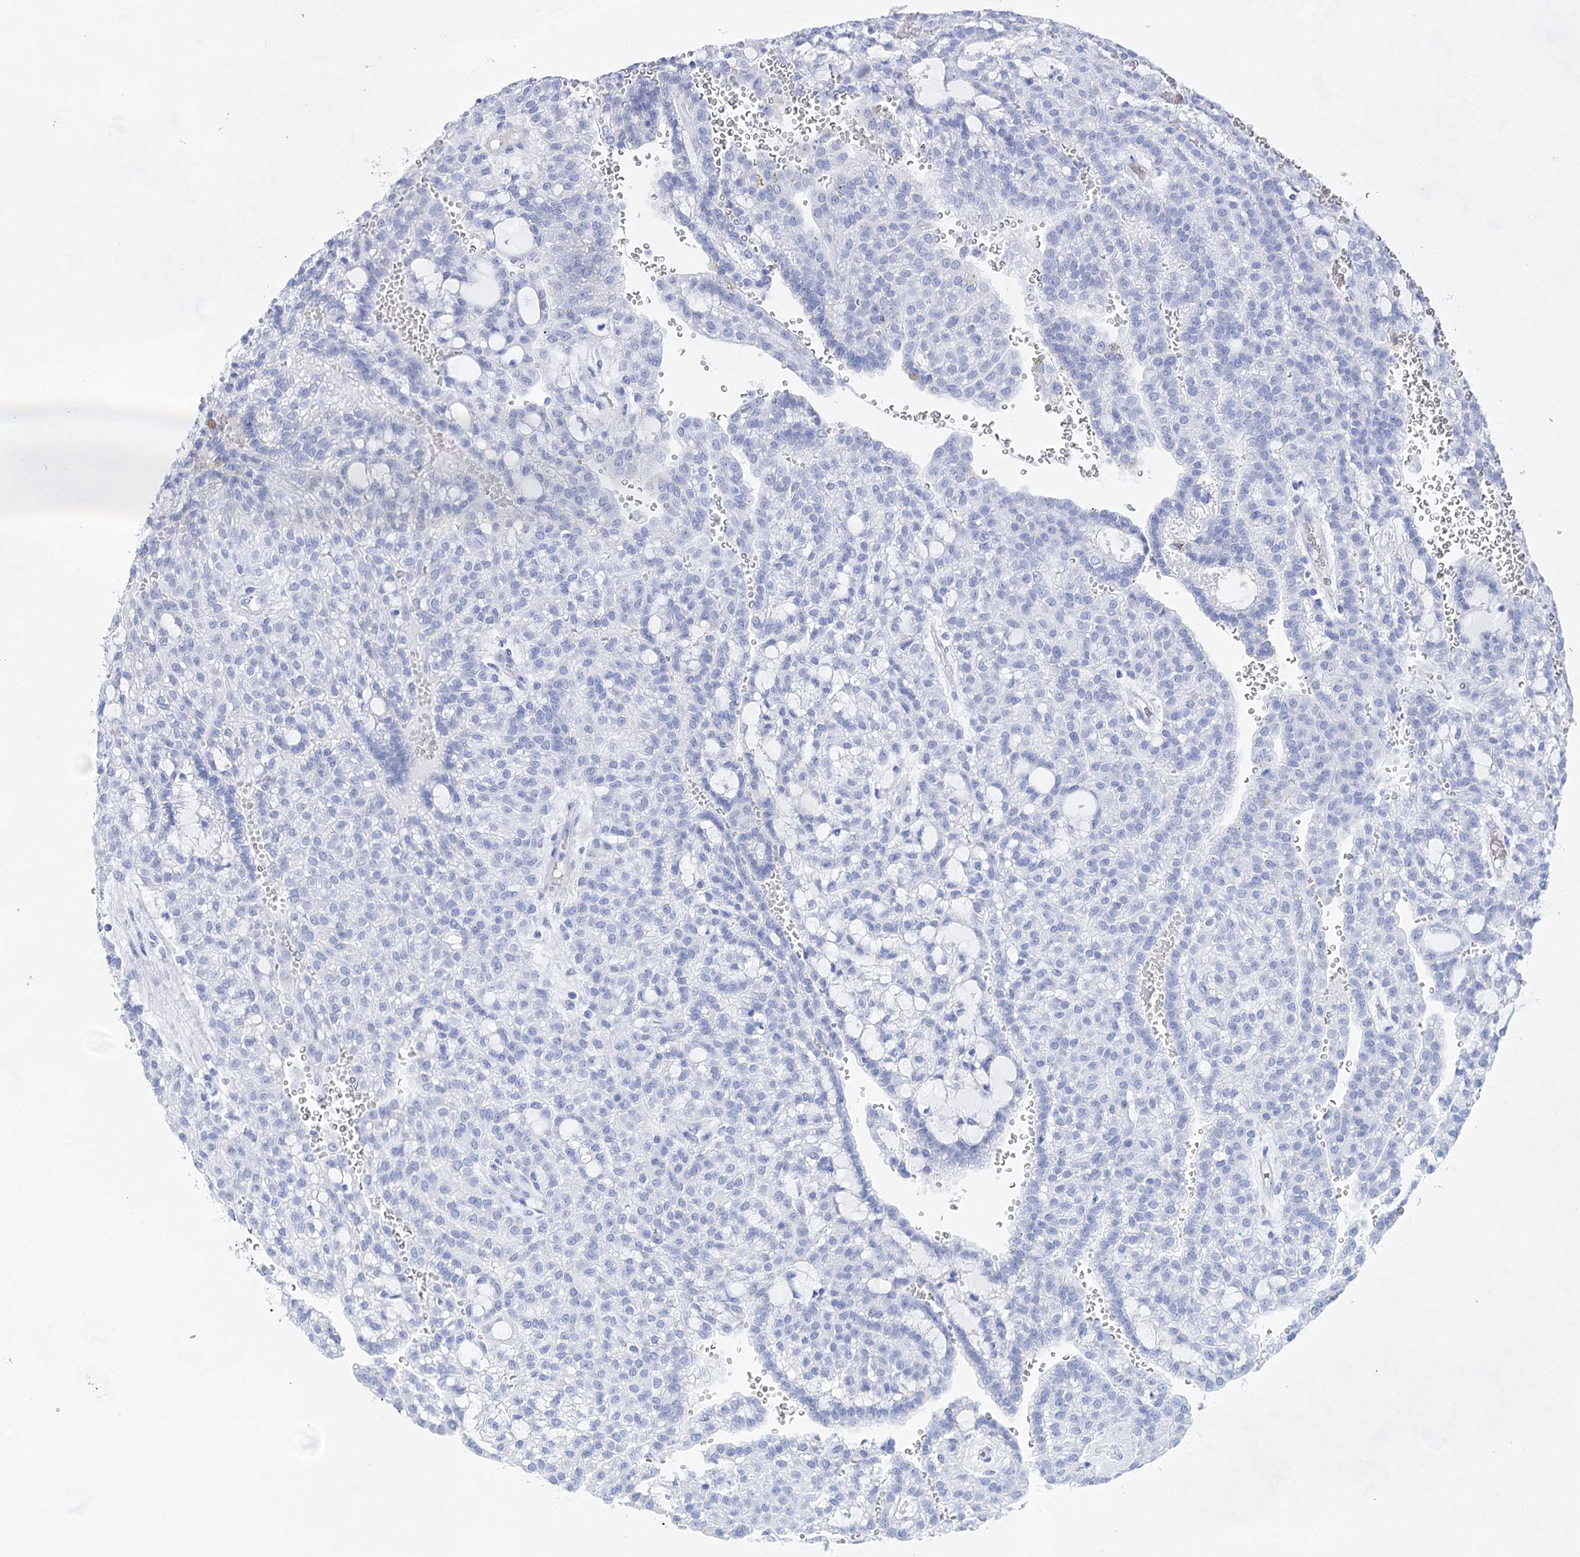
{"staining": {"intensity": "negative", "quantity": "none", "location": "none"}, "tissue": "renal cancer", "cell_type": "Tumor cells", "image_type": "cancer", "snomed": [{"axis": "morphology", "description": "Adenocarcinoma, NOS"}, {"axis": "topography", "description": "Kidney"}], "caption": "Photomicrograph shows no protein staining in tumor cells of renal cancer tissue.", "gene": "LALBA", "patient": {"sex": "male", "age": 63}}